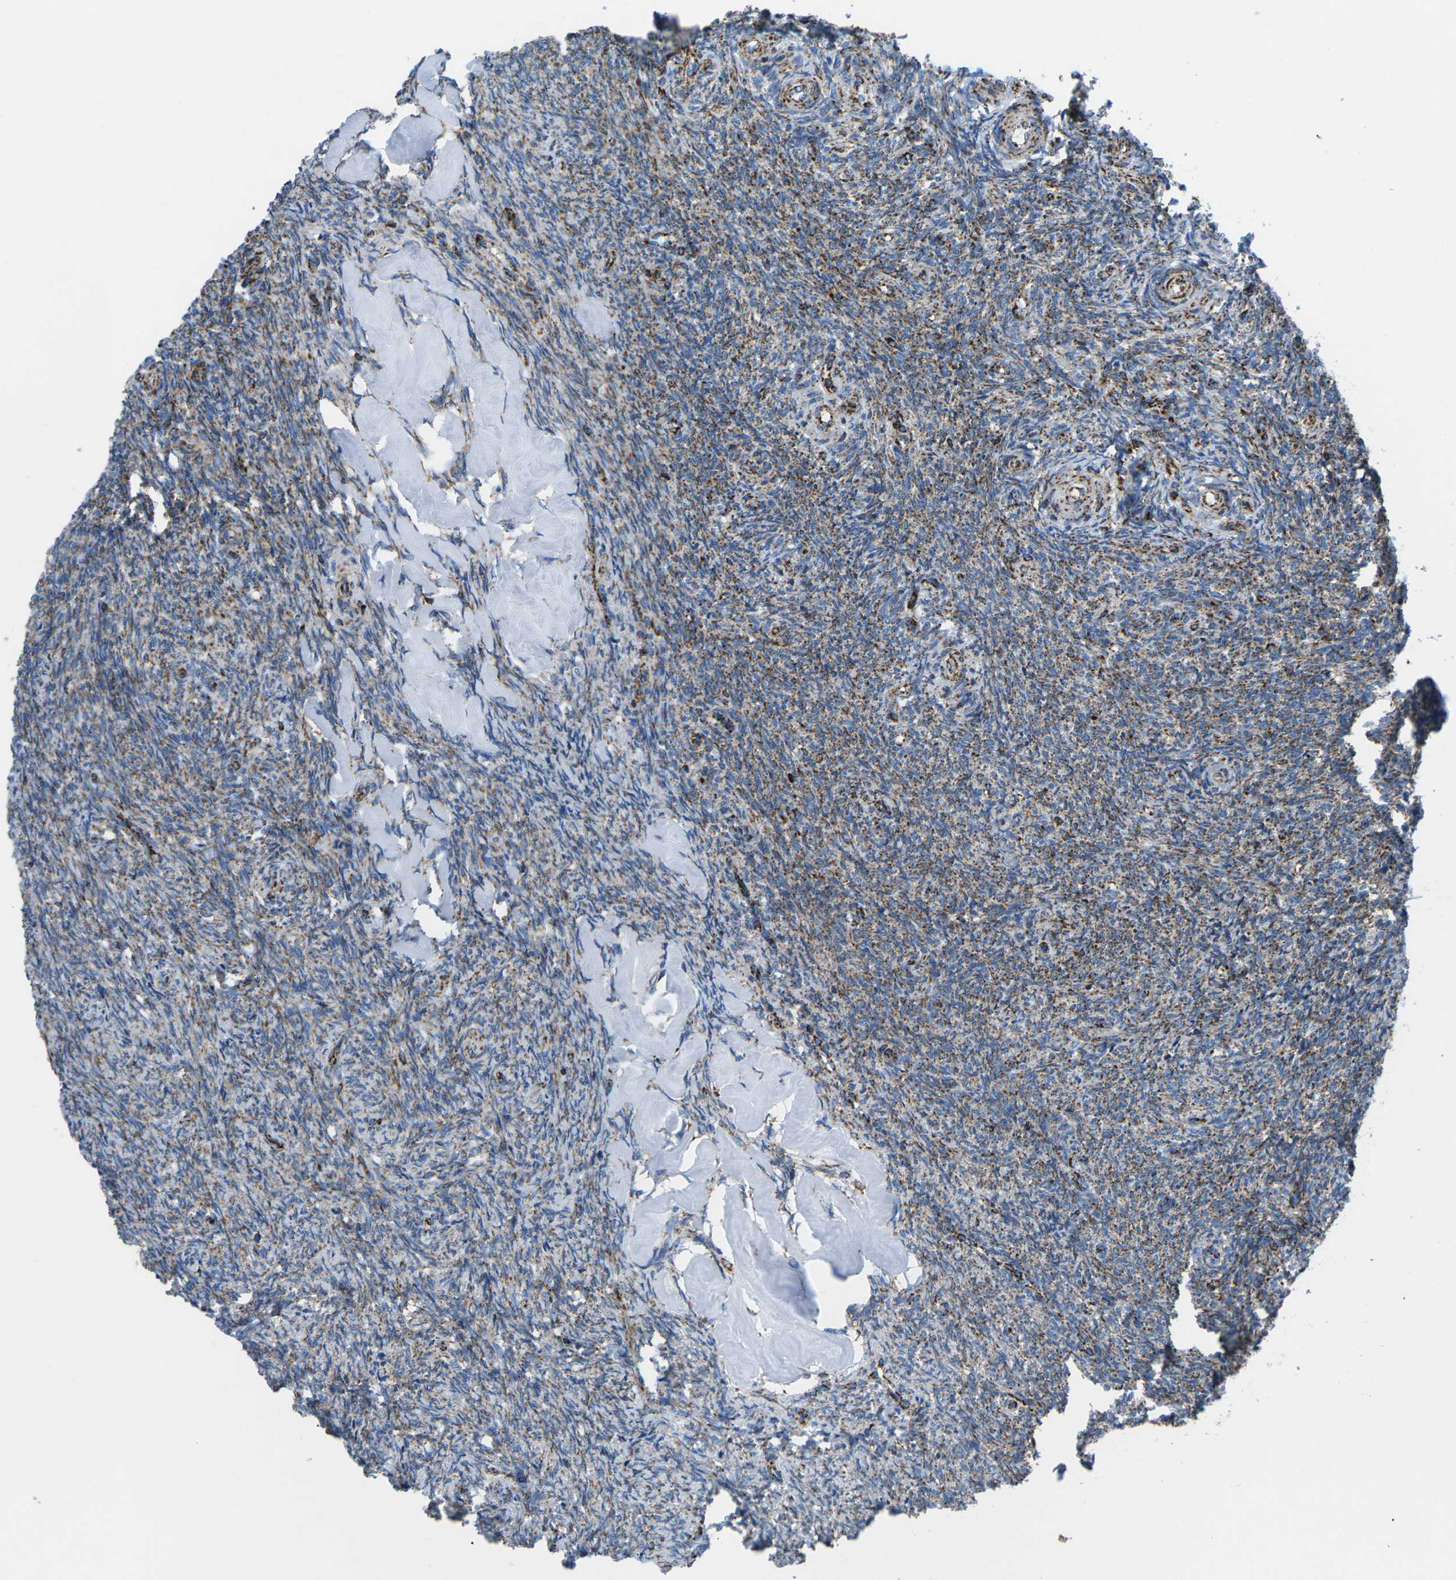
{"staining": {"intensity": "strong", "quantity": ">75%", "location": "cytoplasmic/membranous"}, "tissue": "ovary", "cell_type": "Follicle cells", "image_type": "normal", "snomed": [{"axis": "morphology", "description": "Normal tissue, NOS"}, {"axis": "topography", "description": "Ovary"}], "caption": "Protein staining of benign ovary reveals strong cytoplasmic/membranous staining in approximately >75% of follicle cells.", "gene": "MT", "patient": {"sex": "female", "age": 41}}